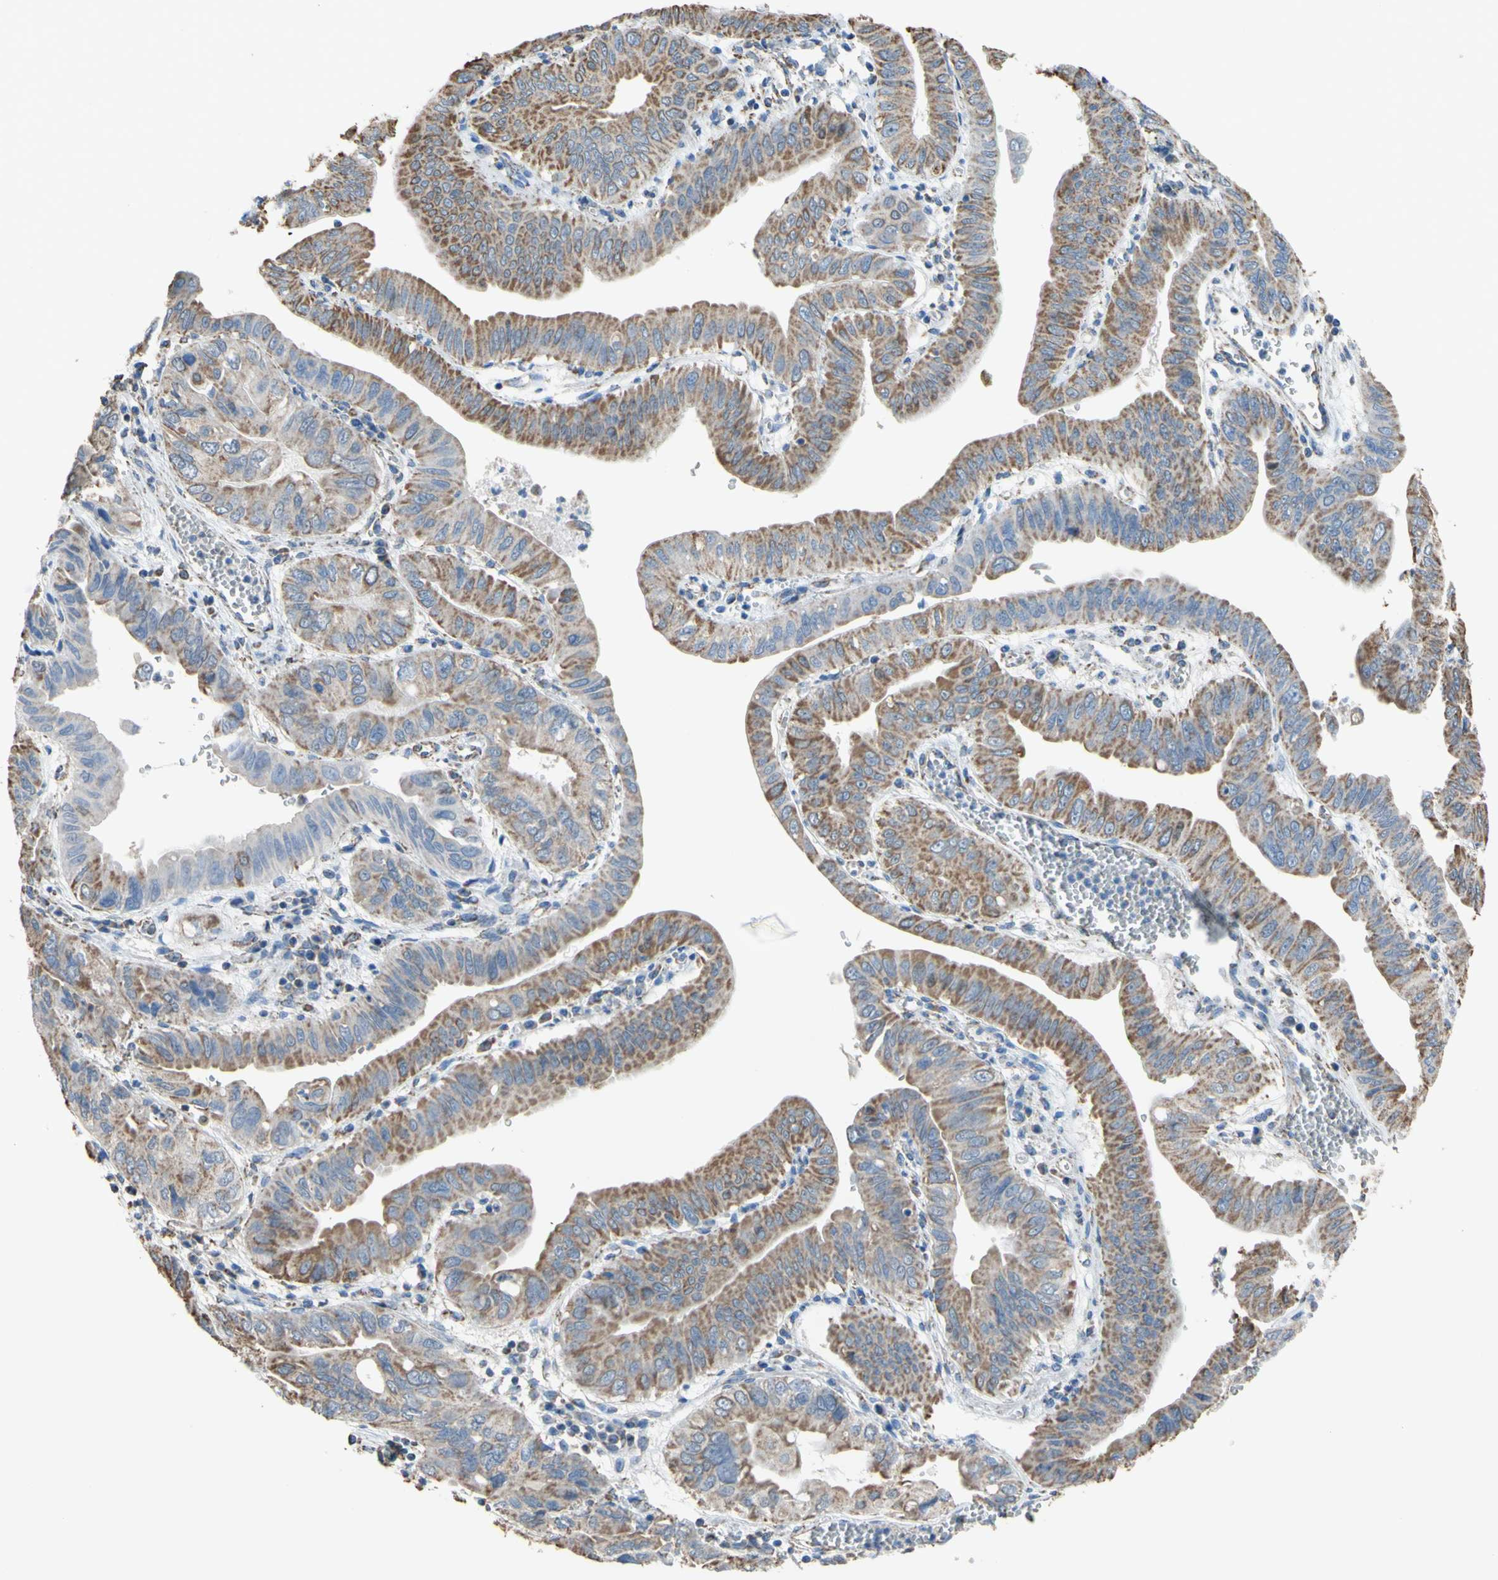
{"staining": {"intensity": "moderate", "quantity": "25%-75%", "location": "cytoplasmic/membranous"}, "tissue": "pancreatic cancer", "cell_type": "Tumor cells", "image_type": "cancer", "snomed": [{"axis": "morphology", "description": "Normal tissue, NOS"}, {"axis": "topography", "description": "Lymph node"}], "caption": "High-power microscopy captured an IHC micrograph of pancreatic cancer, revealing moderate cytoplasmic/membranous expression in about 25%-75% of tumor cells. The protein is stained brown, and the nuclei are stained in blue (DAB (3,3'-diaminobenzidine) IHC with brightfield microscopy, high magnification).", "gene": "CMKLR2", "patient": {"sex": "male", "age": 50}}